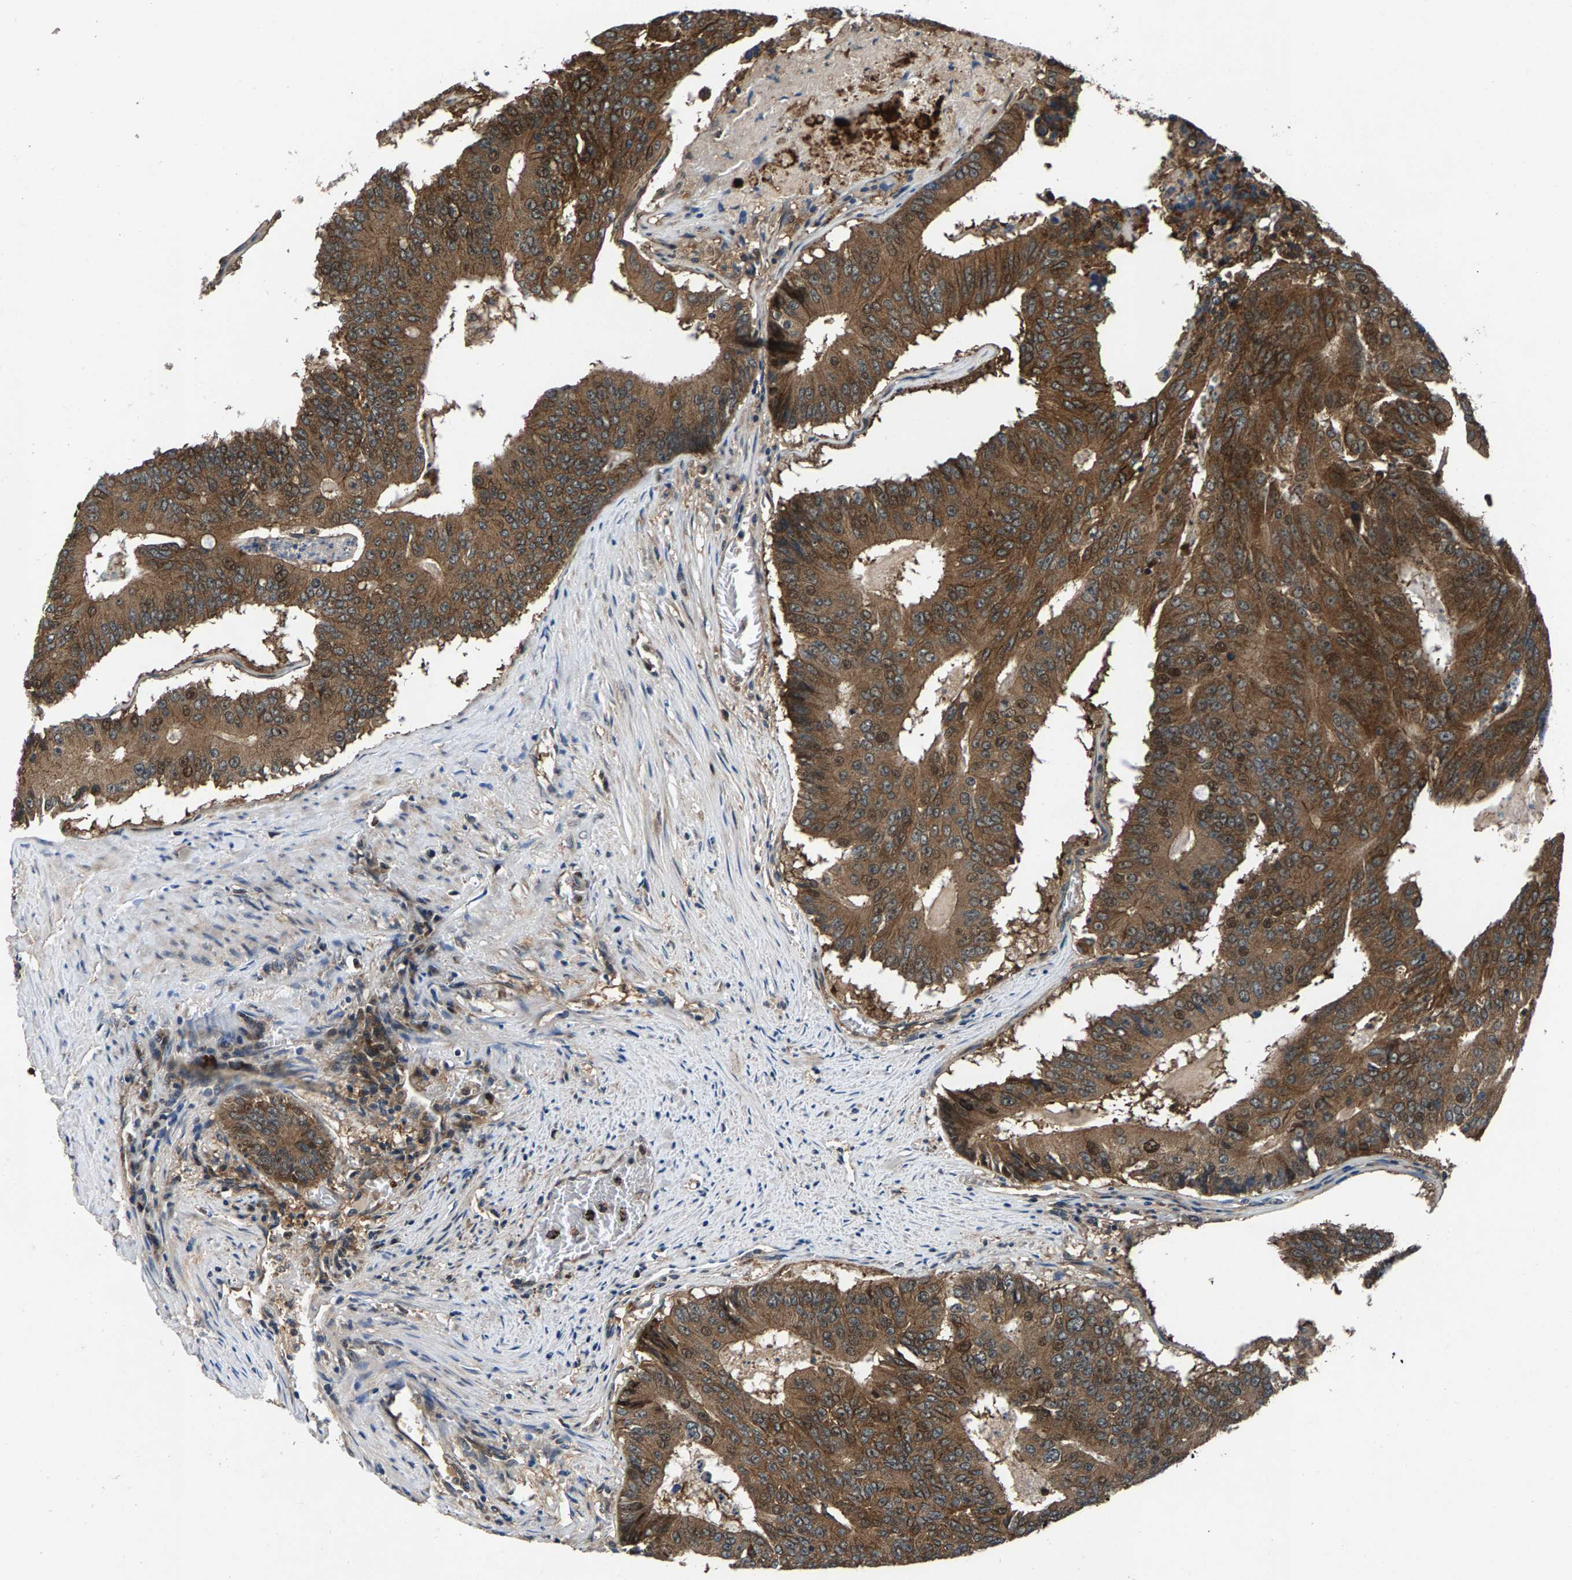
{"staining": {"intensity": "moderate", "quantity": ">75%", "location": "cytoplasmic/membranous"}, "tissue": "colorectal cancer", "cell_type": "Tumor cells", "image_type": "cancer", "snomed": [{"axis": "morphology", "description": "Adenocarcinoma, NOS"}, {"axis": "topography", "description": "Colon"}], "caption": "Adenocarcinoma (colorectal) stained for a protein exhibits moderate cytoplasmic/membranous positivity in tumor cells.", "gene": "FAM78A", "patient": {"sex": "male", "age": 87}}